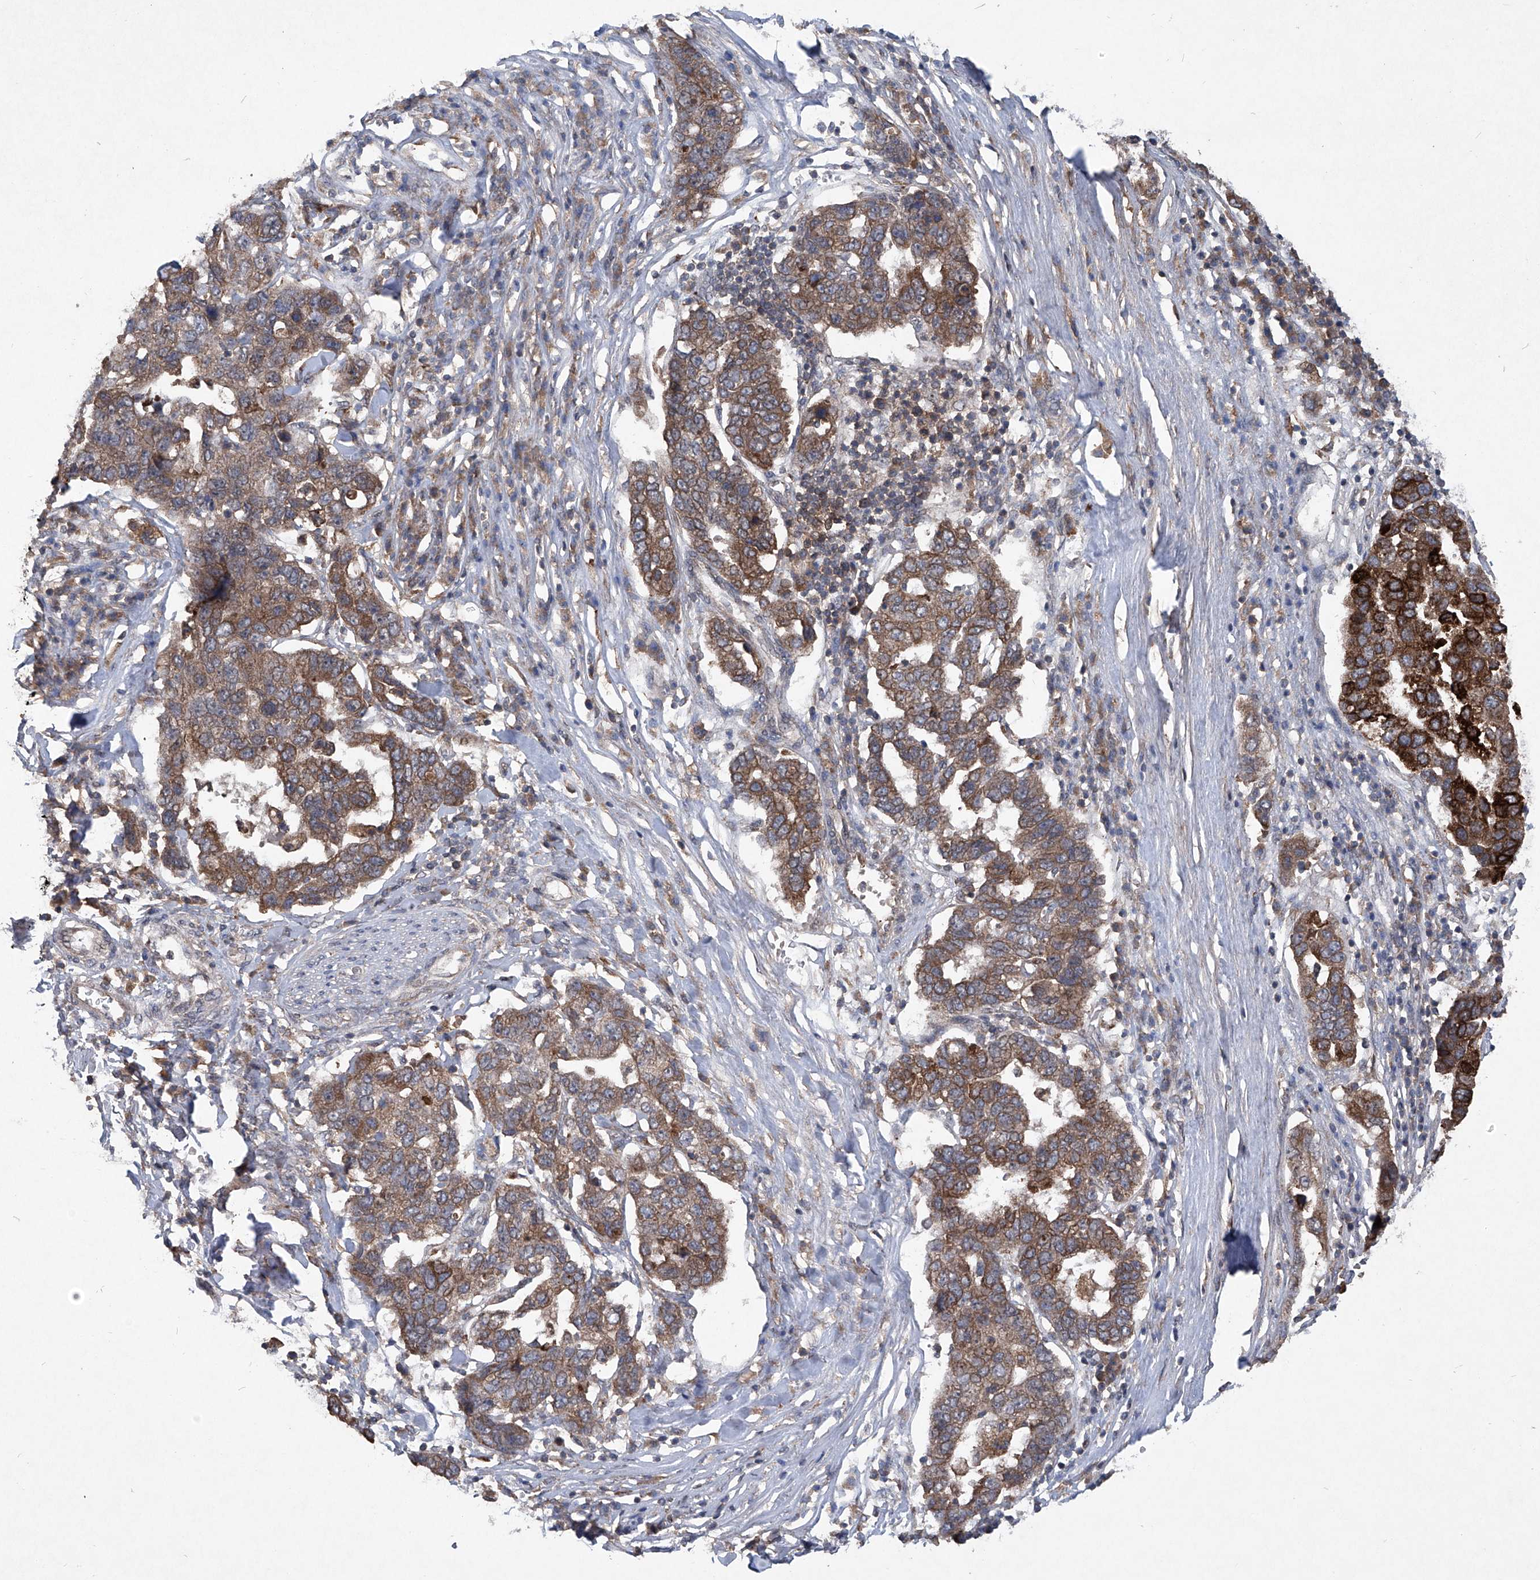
{"staining": {"intensity": "strong", "quantity": ">75%", "location": "cytoplasmic/membranous"}, "tissue": "pancreatic cancer", "cell_type": "Tumor cells", "image_type": "cancer", "snomed": [{"axis": "morphology", "description": "Adenocarcinoma, NOS"}, {"axis": "topography", "description": "Pancreas"}], "caption": "Tumor cells reveal high levels of strong cytoplasmic/membranous positivity in about >75% of cells in adenocarcinoma (pancreatic). (Stains: DAB (3,3'-diaminobenzidine) in brown, nuclei in blue, Microscopy: brightfield microscopy at high magnification).", "gene": "SUMF2", "patient": {"sex": "female", "age": 61}}